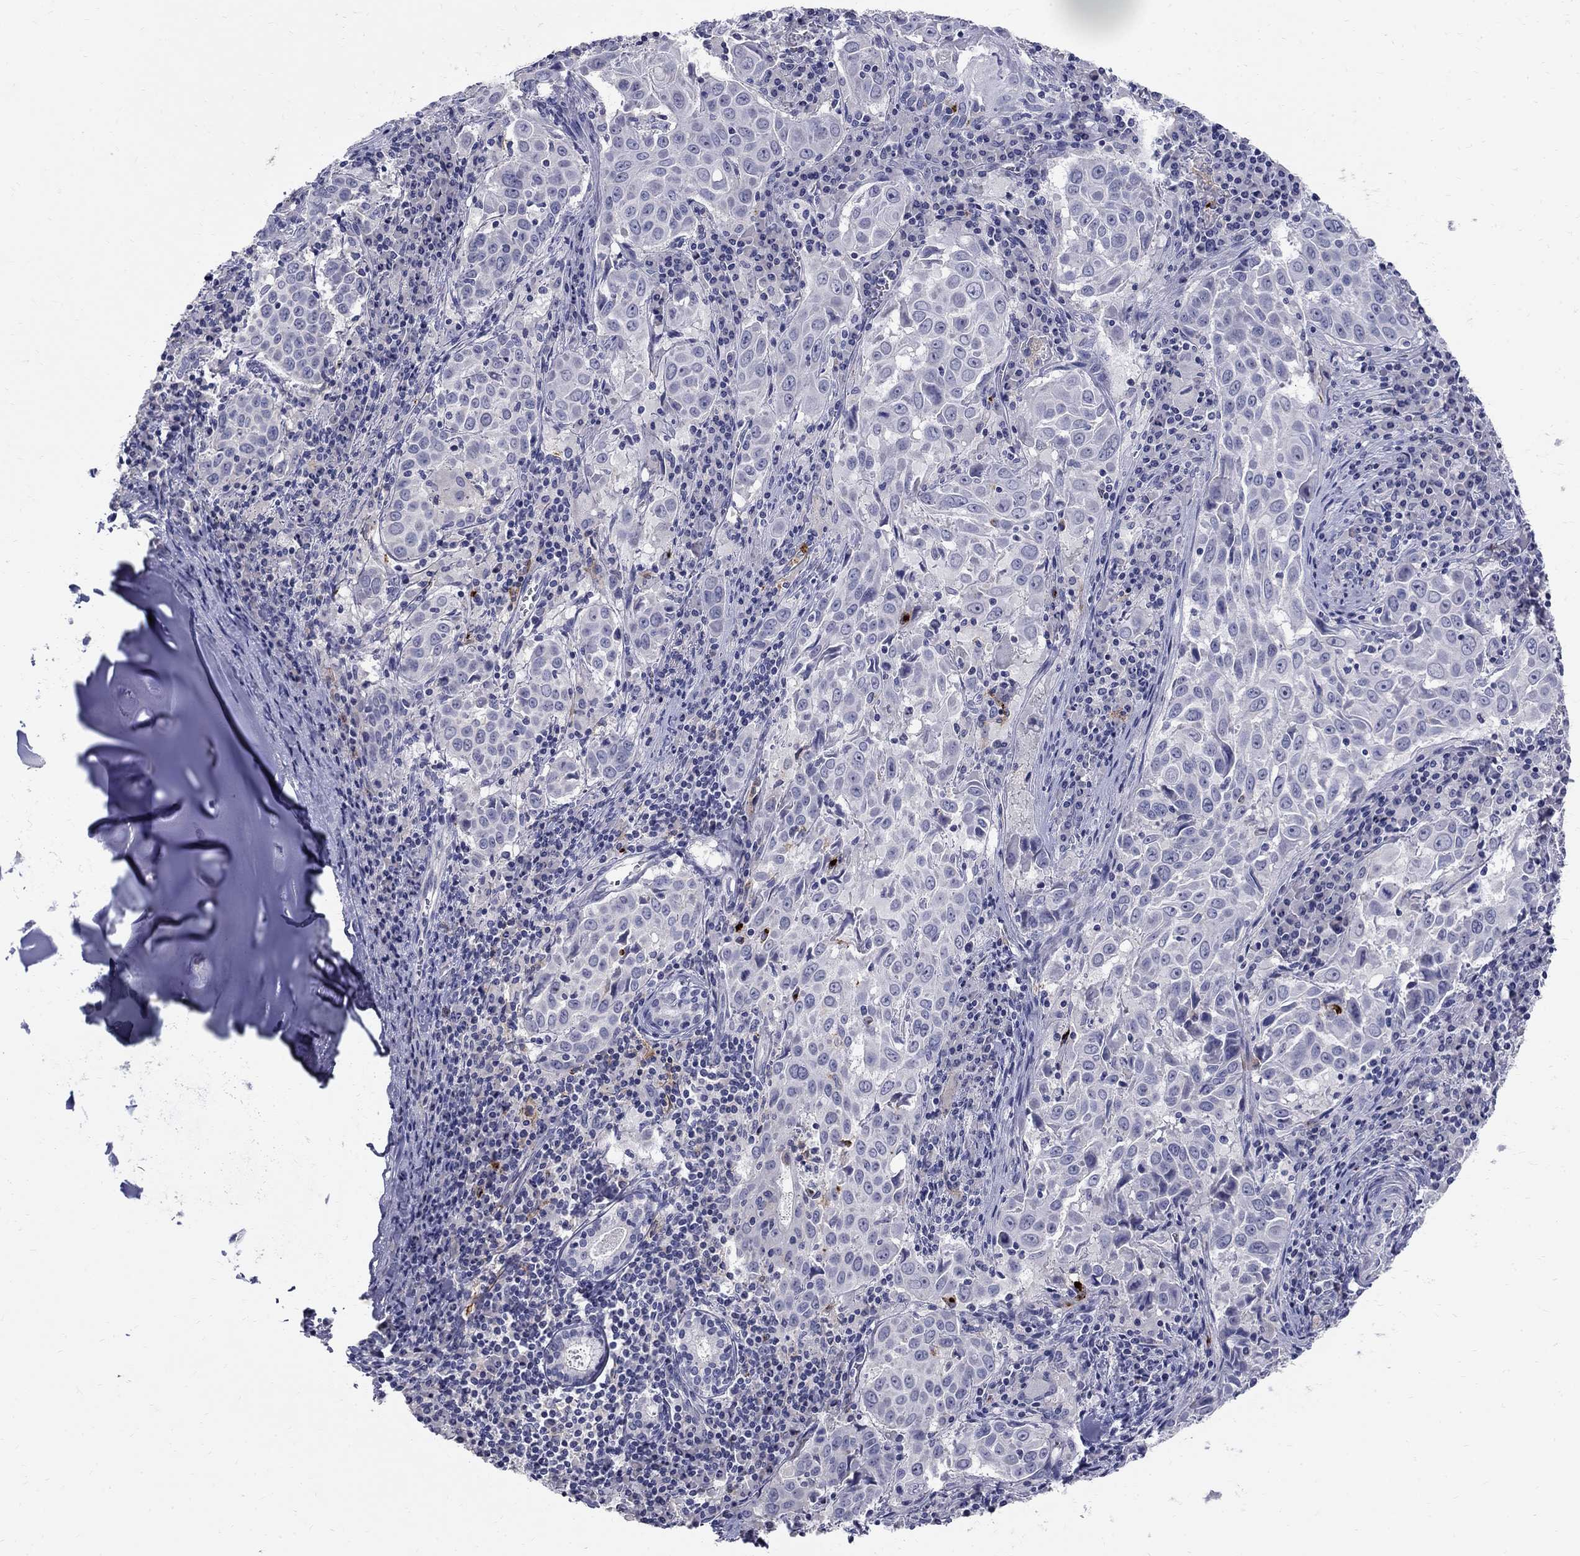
{"staining": {"intensity": "negative", "quantity": "none", "location": "none"}, "tissue": "lung cancer", "cell_type": "Tumor cells", "image_type": "cancer", "snomed": [{"axis": "morphology", "description": "Squamous cell carcinoma, NOS"}, {"axis": "topography", "description": "Lung"}], "caption": "Tumor cells show no significant expression in squamous cell carcinoma (lung).", "gene": "TP53TG5", "patient": {"sex": "male", "age": 57}}